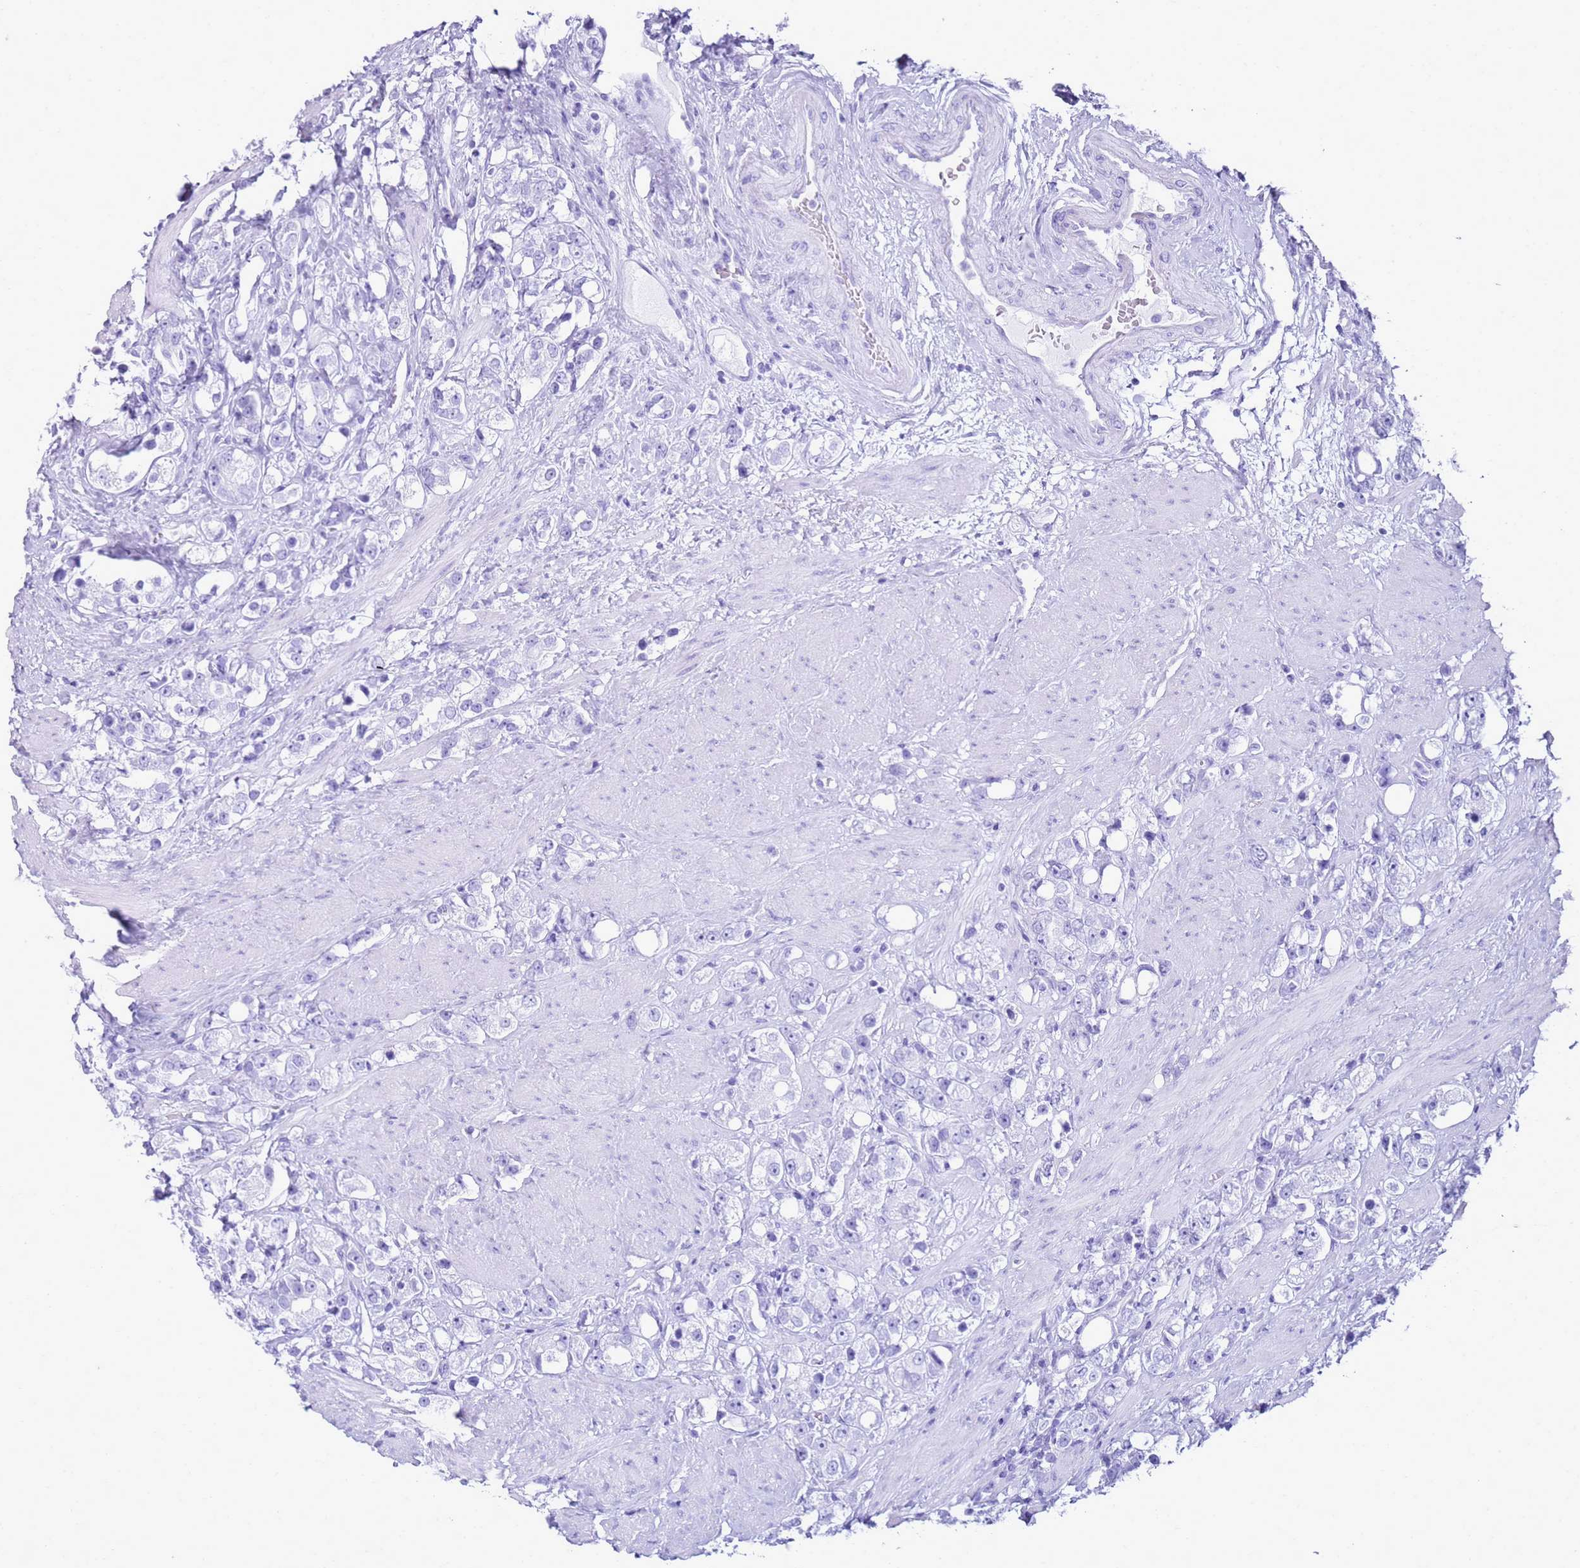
{"staining": {"intensity": "negative", "quantity": "none", "location": "none"}, "tissue": "prostate cancer", "cell_type": "Tumor cells", "image_type": "cancer", "snomed": [{"axis": "morphology", "description": "Adenocarcinoma, NOS"}, {"axis": "topography", "description": "Prostate"}], "caption": "Immunohistochemistry (IHC) image of neoplastic tissue: human prostate cancer stained with DAB reveals no significant protein positivity in tumor cells.", "gene": "CA8", "patient": {"sex": "male", "age": 79}}